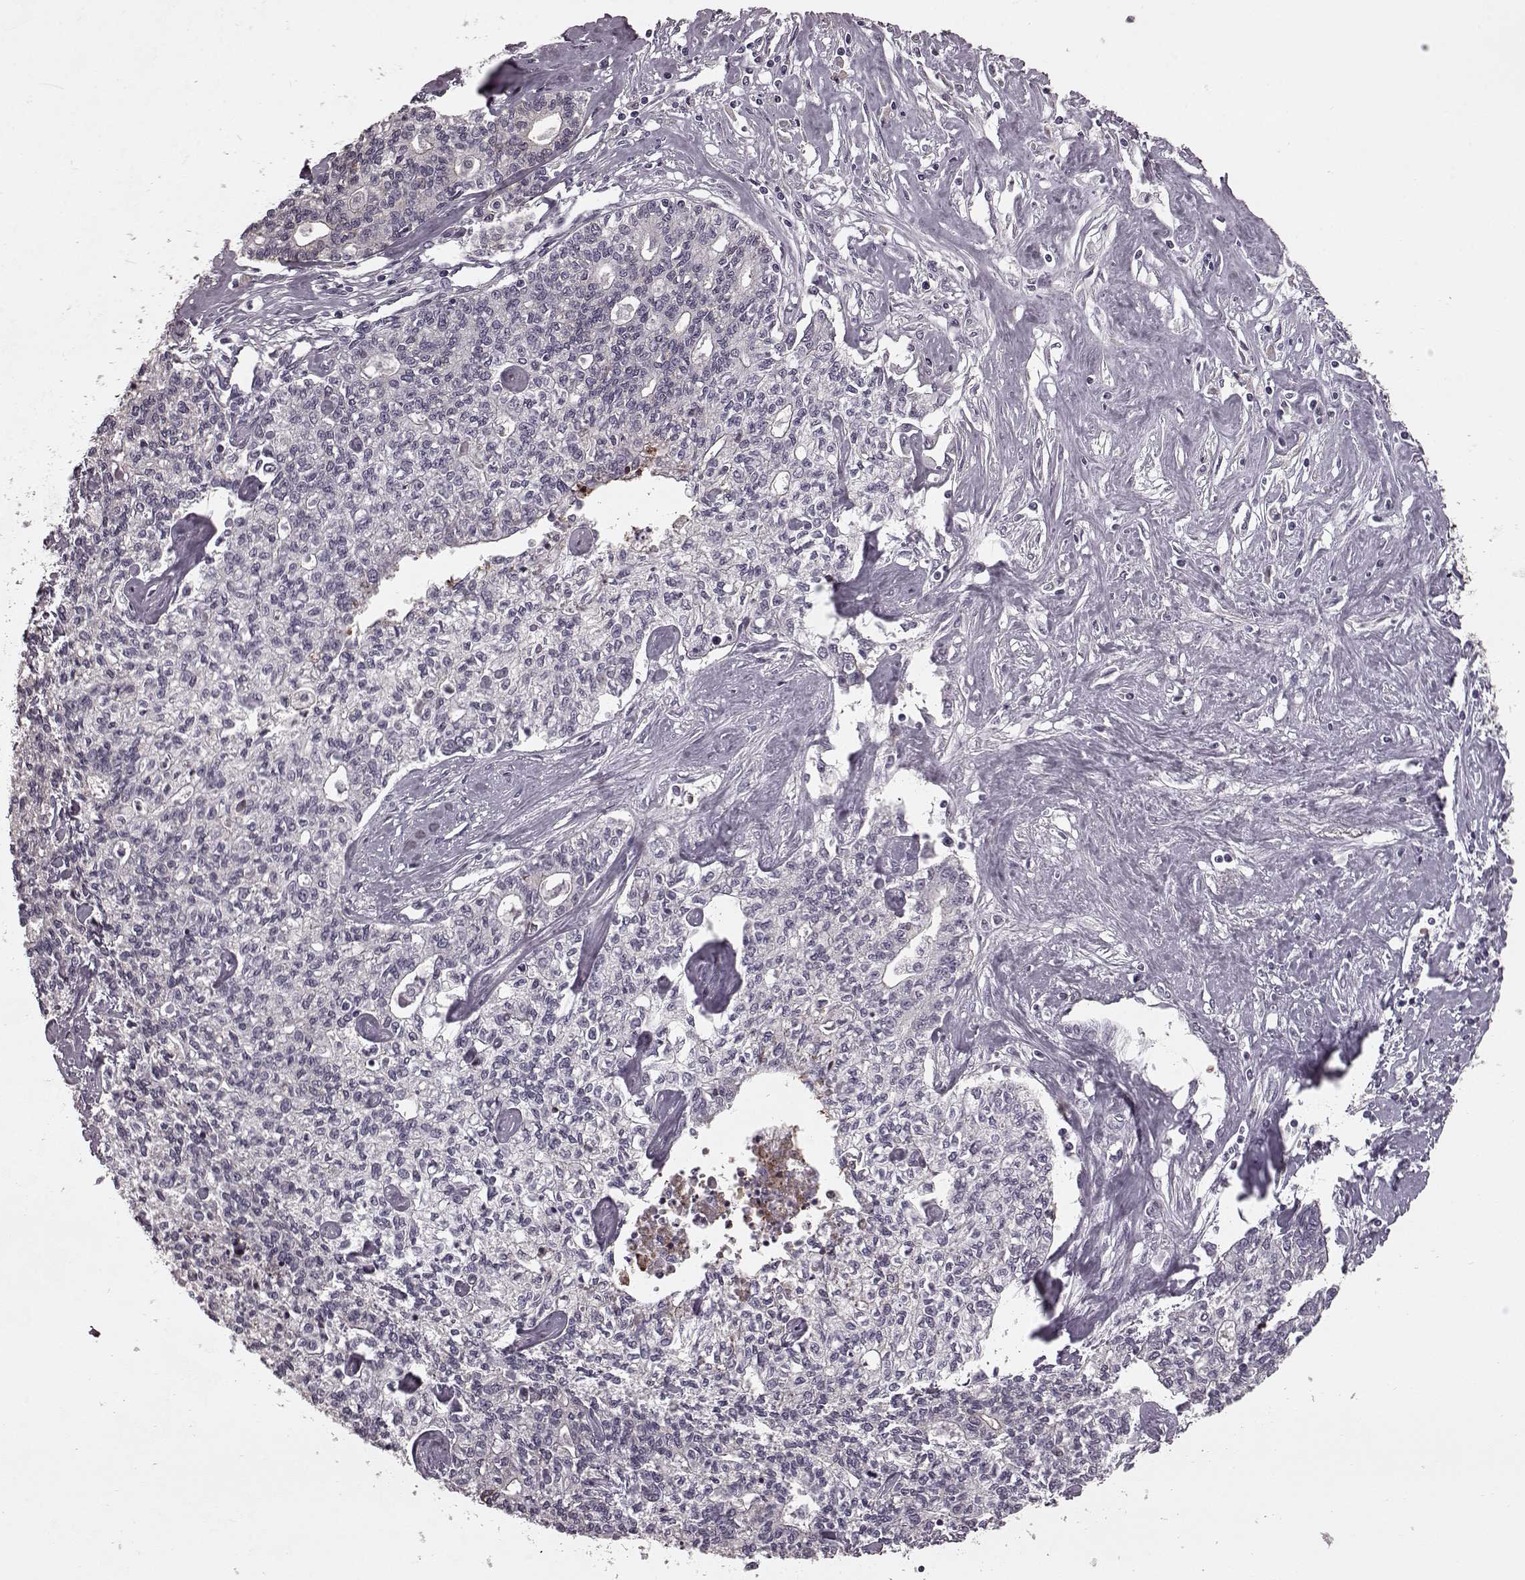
{"staining": {"intensity": "negative", "quantity": "none", "location": "none"}, "tissue": "liver cancer", "cell_type": "Tumor cells", "image_type": "cancer", "snomed": [{"axis": "morphology", "description": "Cholangiocarcinoma"}, {"axis": "topography", "description": "Liver"}], "caption": "Human liver cholangiocarcinoma stained for a protein using immunohistochemistry displays no positivity in tumor cells.", "gene": "CST7", "patient": {"sex": "female", "age": 61}}